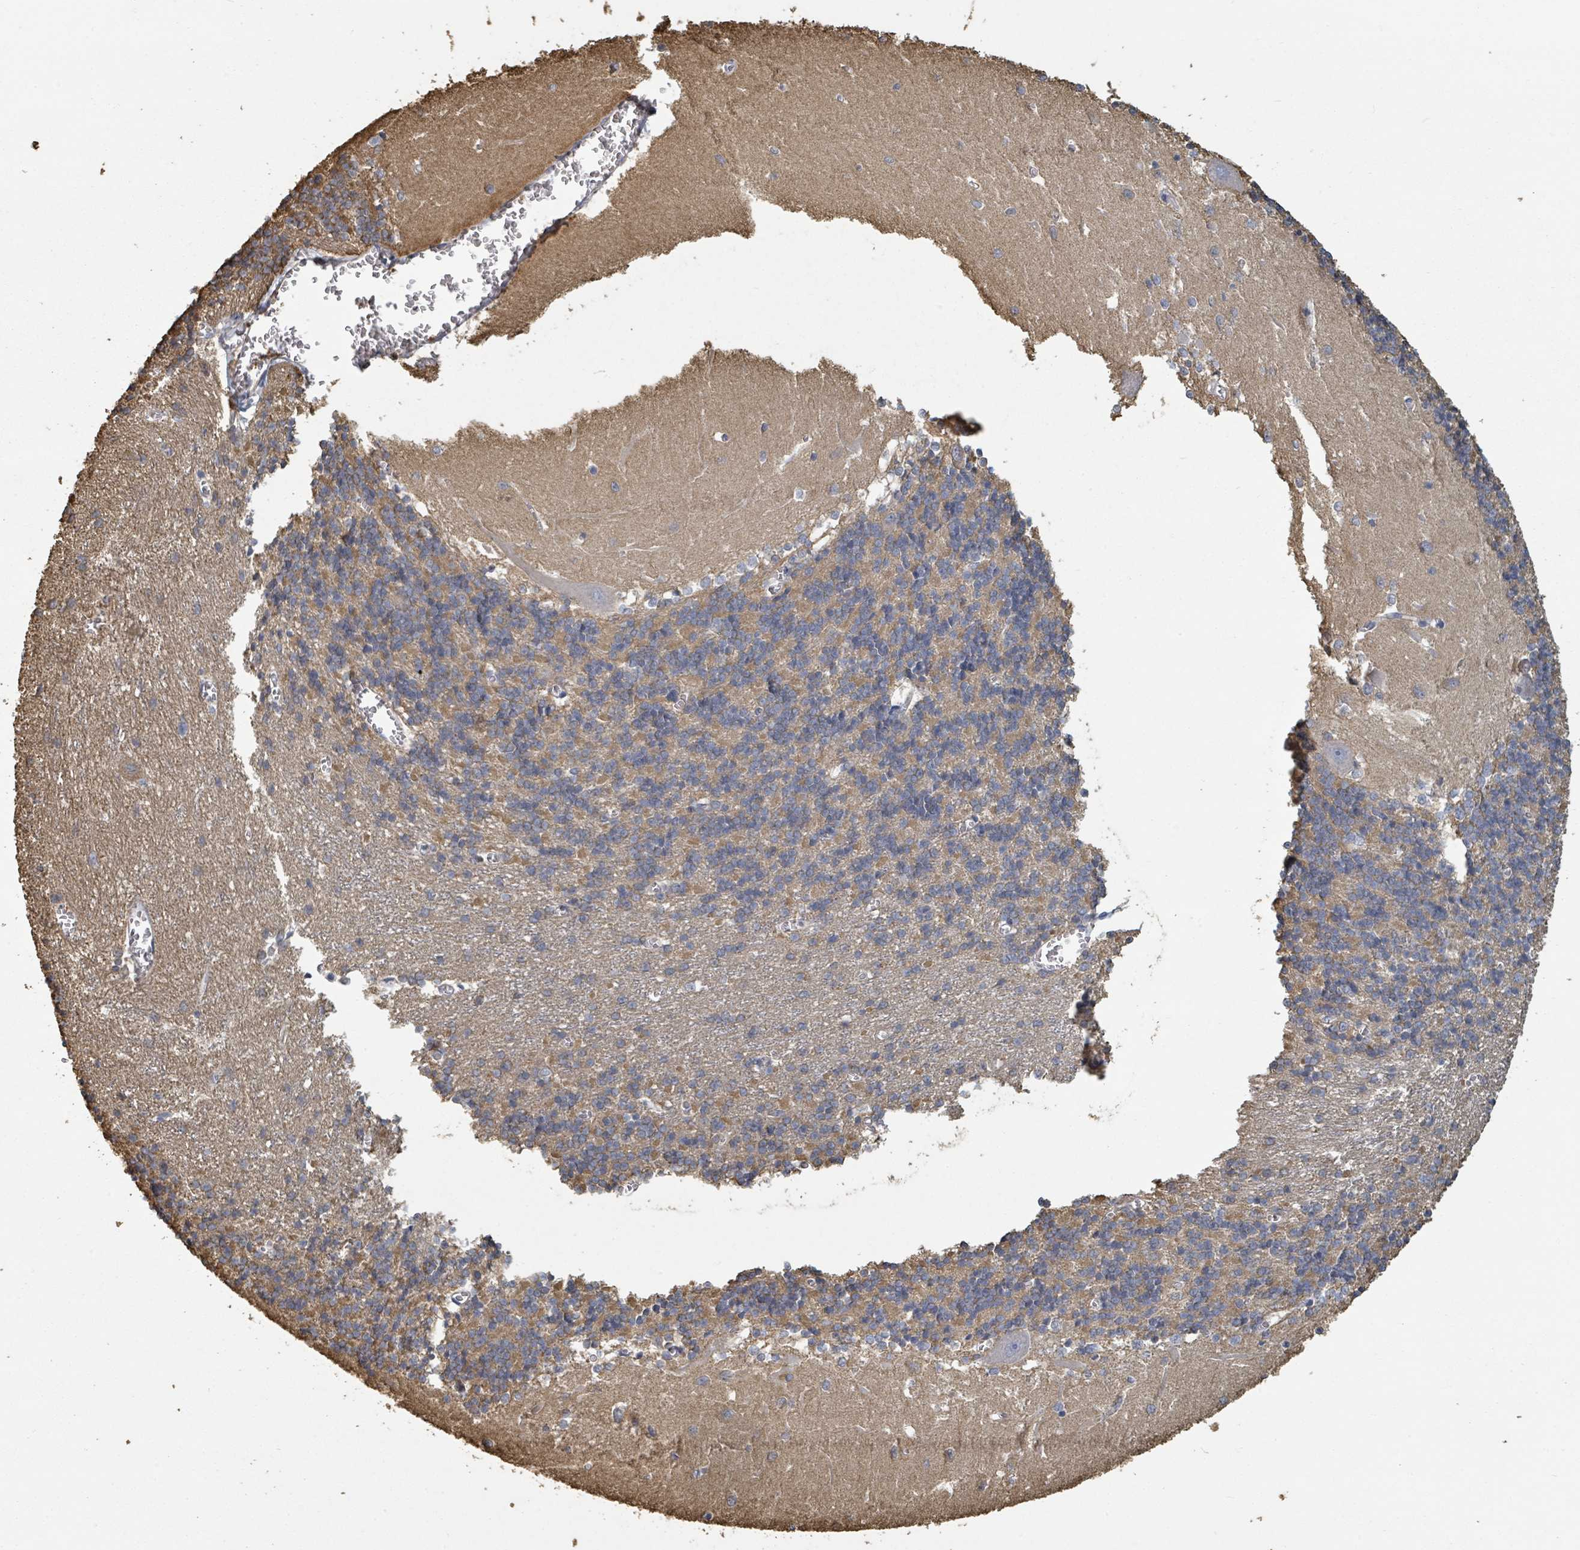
{"staining": {"intensity": "moderate", "quantity": "25%-75%", "location": "cytoplasmic/membranous"}, "tissue": "cerebellum", "cell_type": "Cells in granular layer", "image_type": "normal", "snomed": [{"axis": "morphology", "description": "Normal tissue, NOS"}, {"axis": "topography", "description": "Cerebellum"}], "caption": "The photomicrograph reveals immunohistochemical staining of normal cerebellum. There is moderate cytoplasmic/membranous positivity is seen in approximately 25%-75% of cells in granular layer. (DAB (3,3'-diaminobenzidine) IHC with brightfield microscopy, high magnification).", "gene": "PLAUR", "patient": {"sex": "male", "age": 37}}